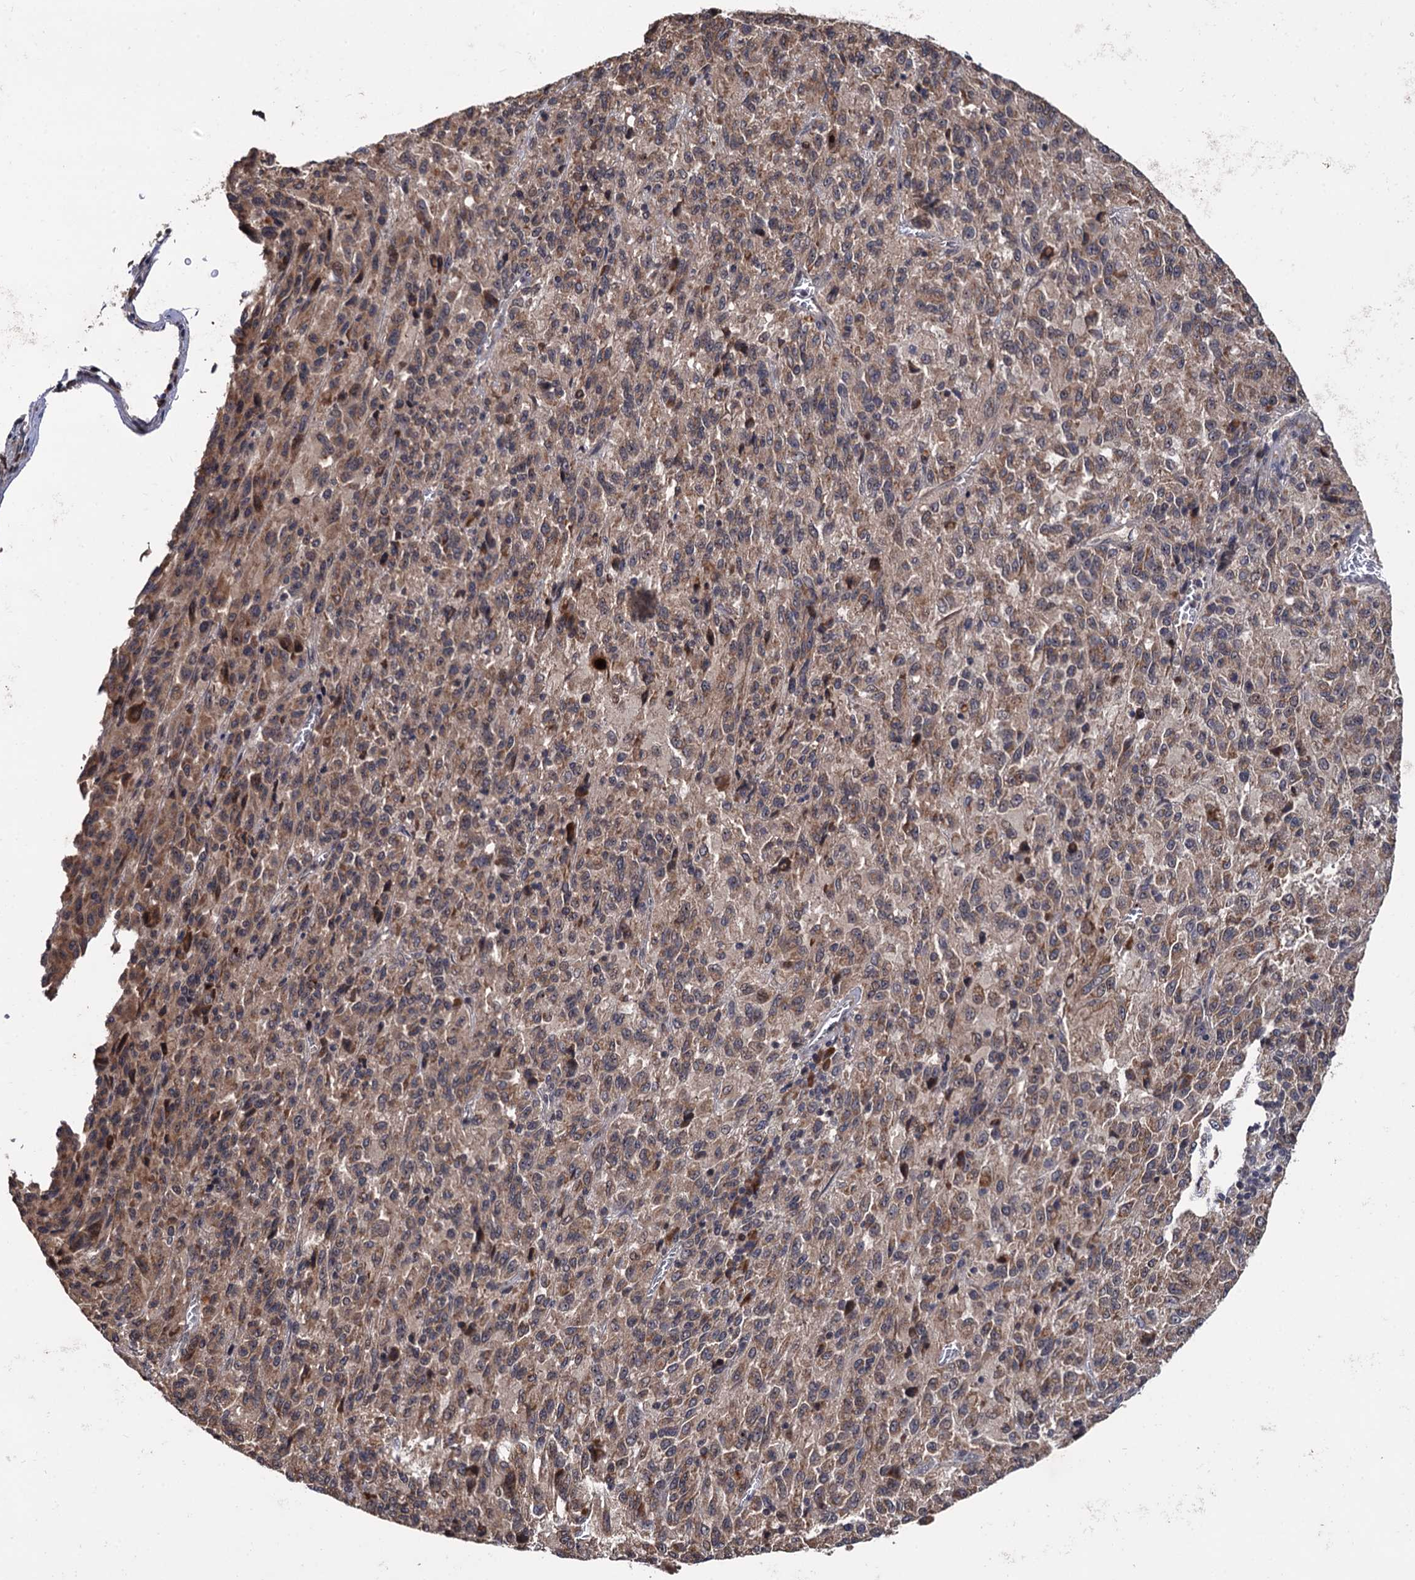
{"staining": {"intensity": "moderate", "quantity": ">75%", "location": "cytoplasmic/membranous"}, "tissue": "melanoma", "cell_type": "Tumor cells", "image_type": "cancer", "snomed": [{"axis": "morphology", "description": "Malignant melanoma, Metastatic site"}, {"axis": "topography", "description": "Lung"}], "caption": "Immunohistochemistry (IHC) of malignant melanoma (metastatic site) demonstrates medium levels of moderate cytoplasmic/membranous staining in approximately >75% of tumor cells.", "gene": "LRRC63", "patient": {"sex": "male", "age": 64}}